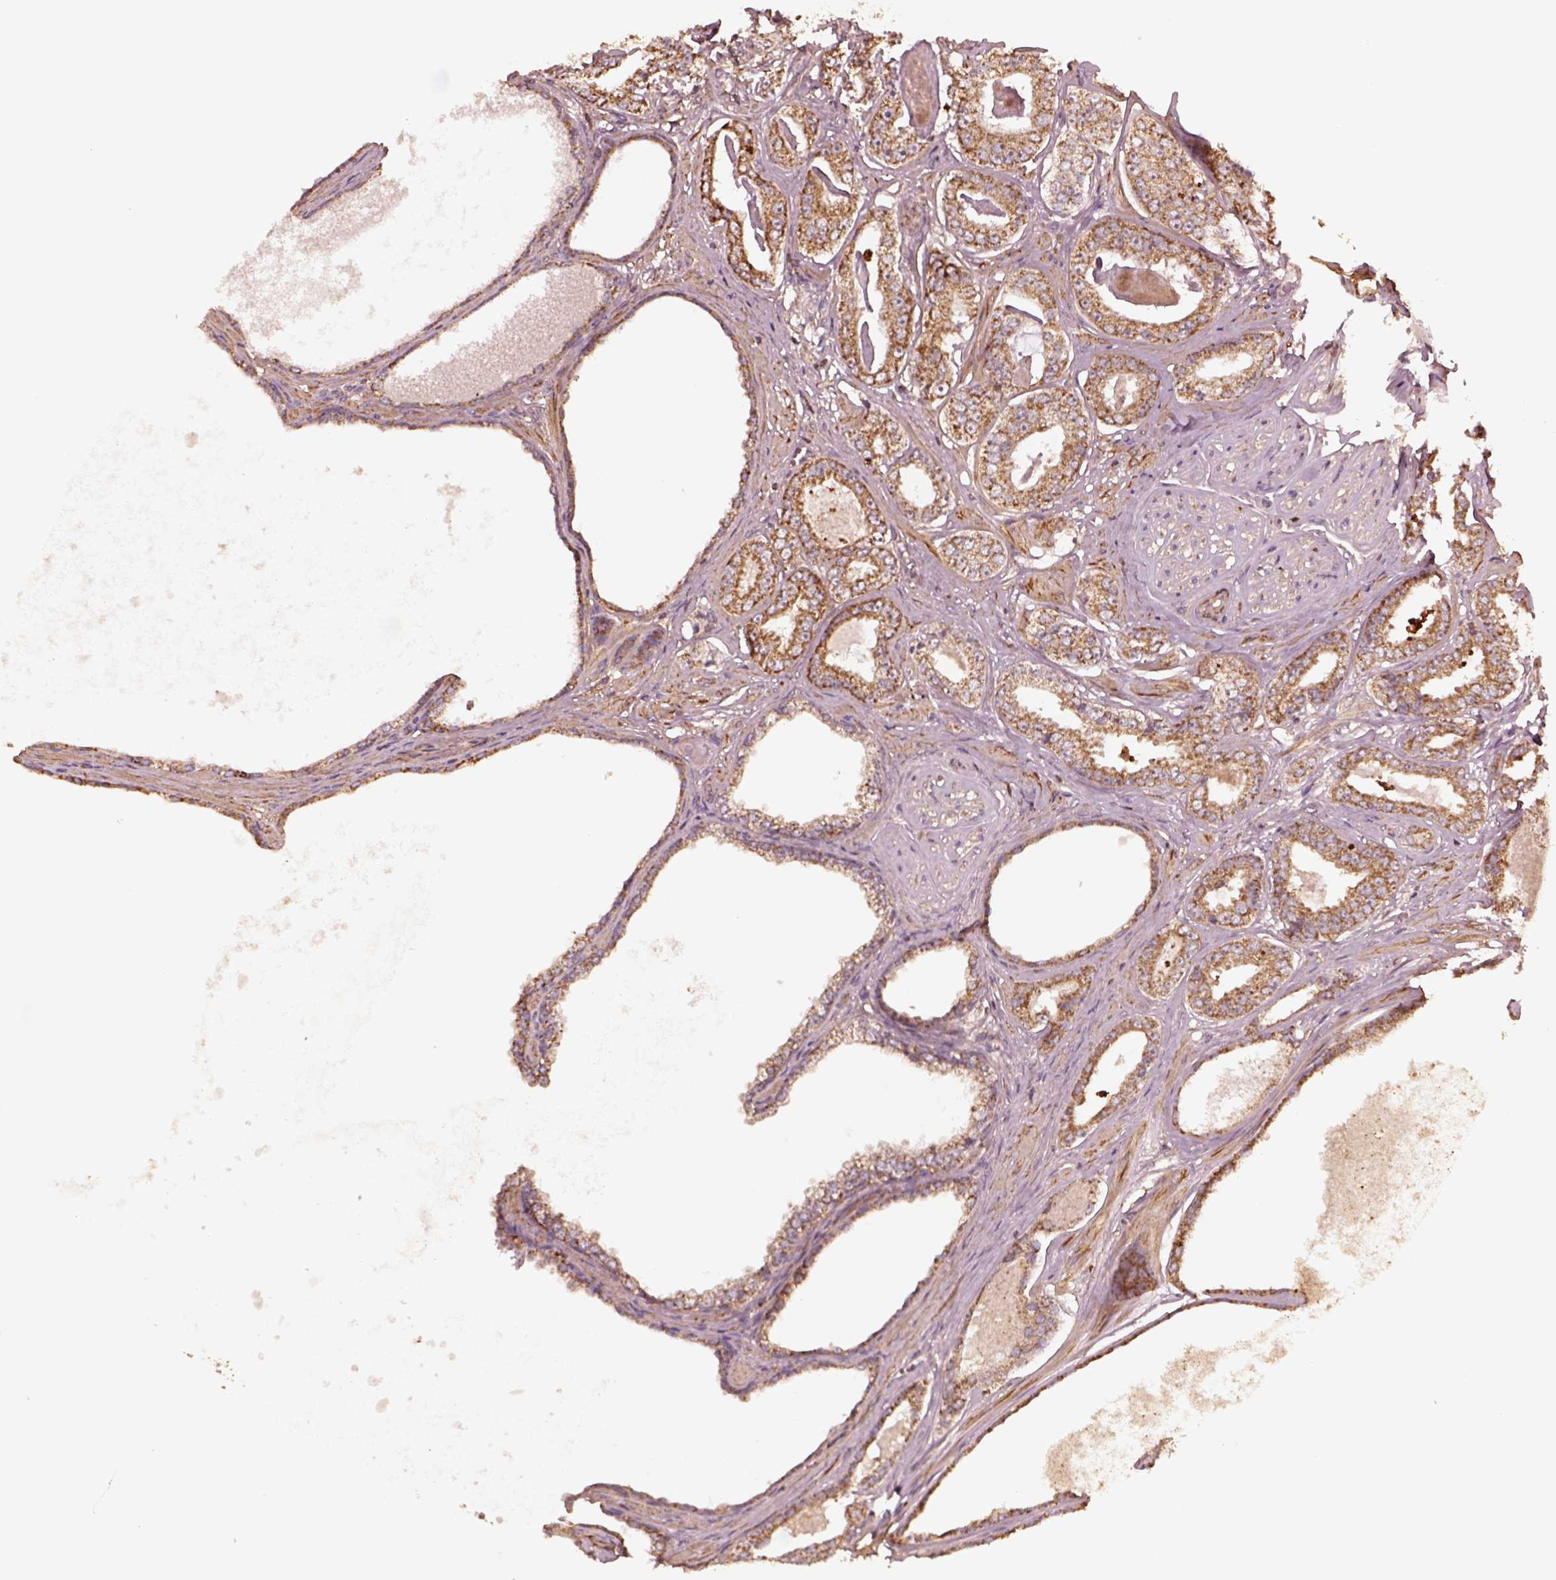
{"staining": {"intensity": "moderate", "quantity": ">75%", "location": "cytoplasmic/membranous"}, "tissue": "prostate cancer", "cell_type": "Tumor cells", "image_type": "cancer", "snomed": [{"axis": "morphology", "description": "Adenocarcinoma, NOS"}, {"axis": "topography", "description": "Prostate"}], "caption": "Approximately >75% of tumor cells in human prostate cancer (adenocarcinoma) reveal moderate cytoplasmic/membranous protein expression as visualized by brown immunohistochemical staining.", "gene": "SEL1L3", "patient": {"sex": "male", "age": 64}}